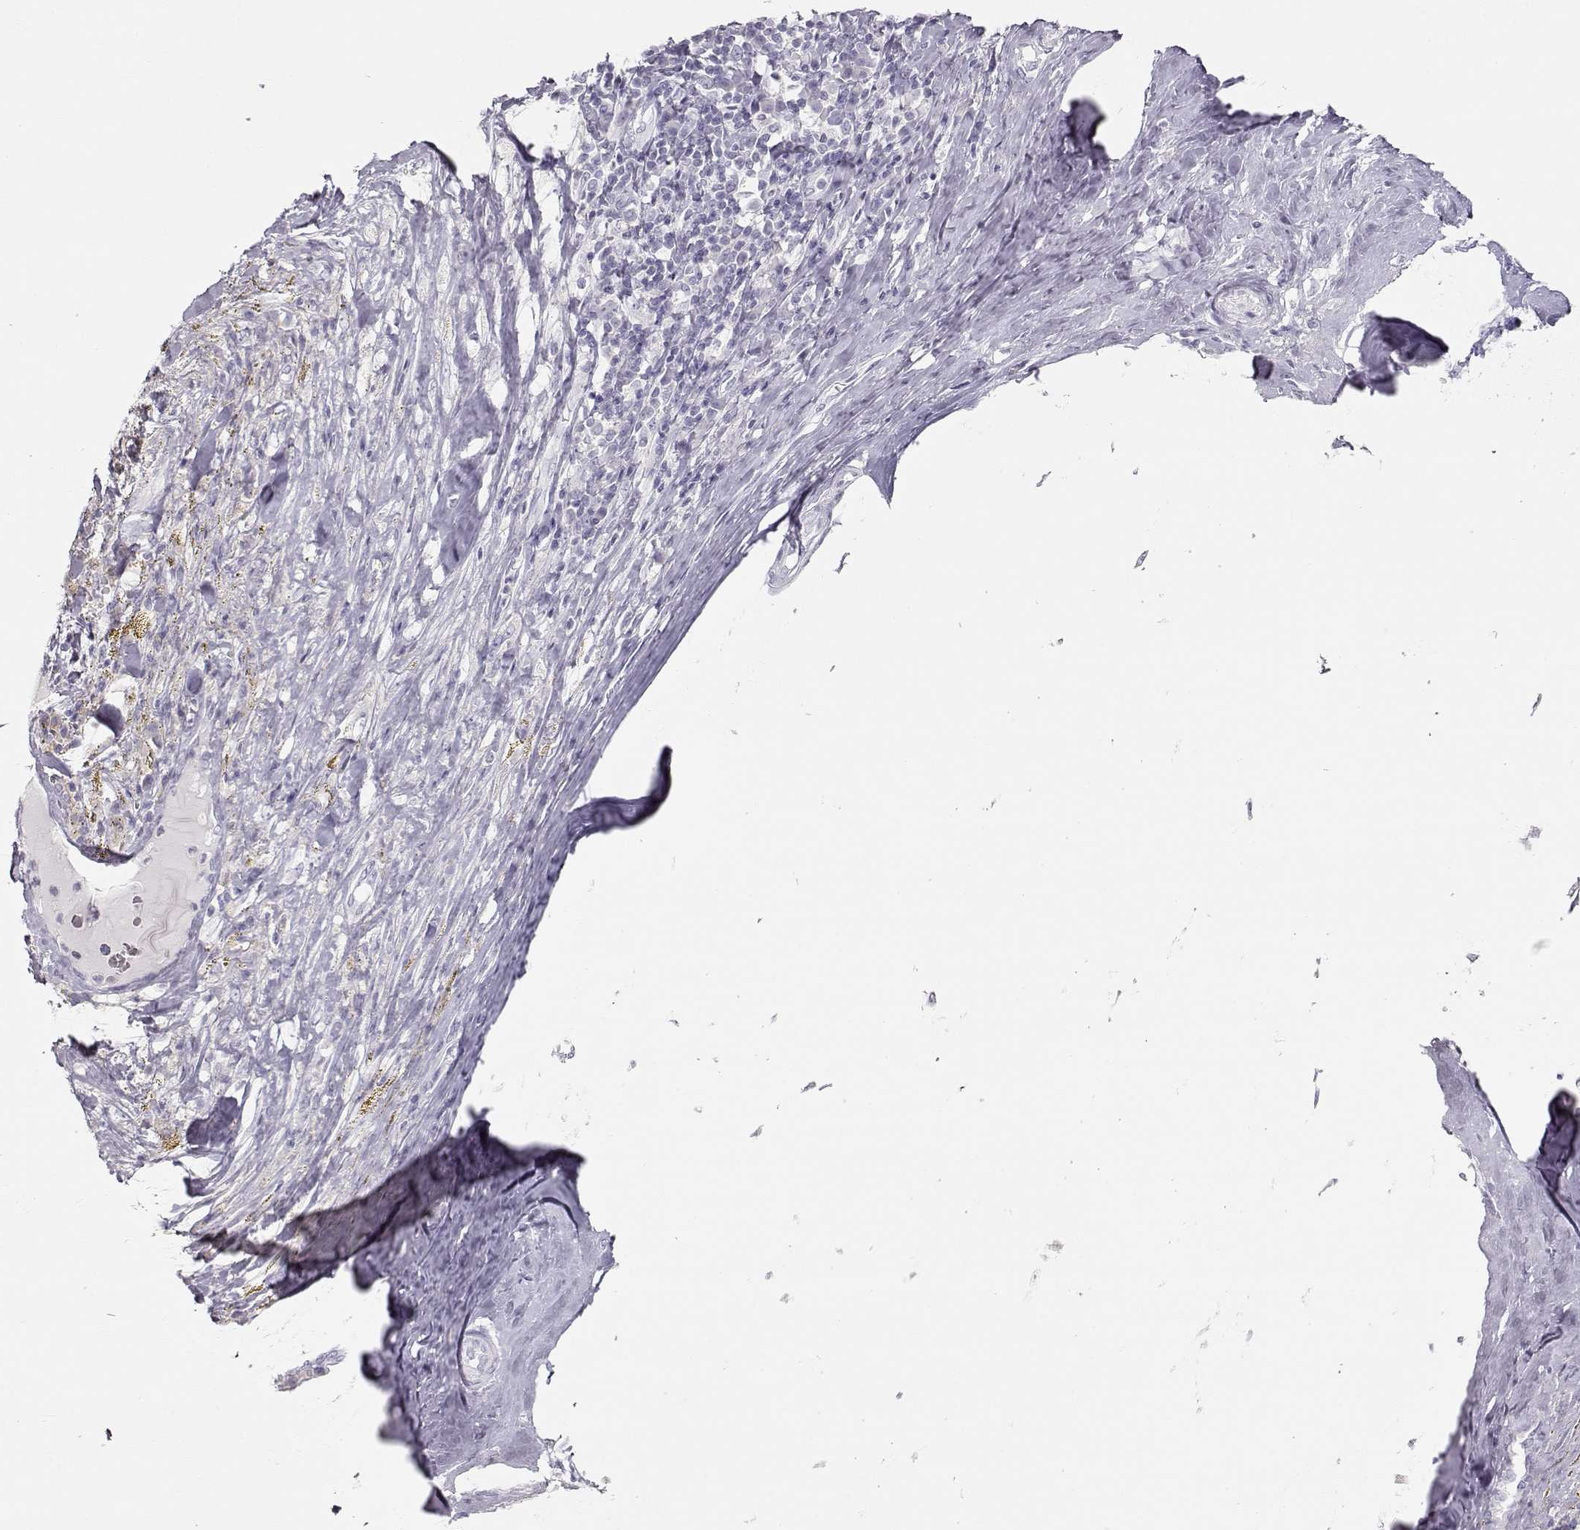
{"staining": {"intensity": "negative", "quantity": "none", "location": "none"}, "tissue": "melanoma", "cell_type": "Tumor cells", "image_type": "cancer", "snomed": [{"axis": "morphology", "description": "Malignant melanoma, NOS"}, {"axis": "topography", "description": "Skin"}], "caption": "A high-resolution micrograph shows IHC staining of malignant melanoma, which shows no significant staining in tumor cells.", "gene": "LEPR", "patient": {"sex": "female", "age": 91}}